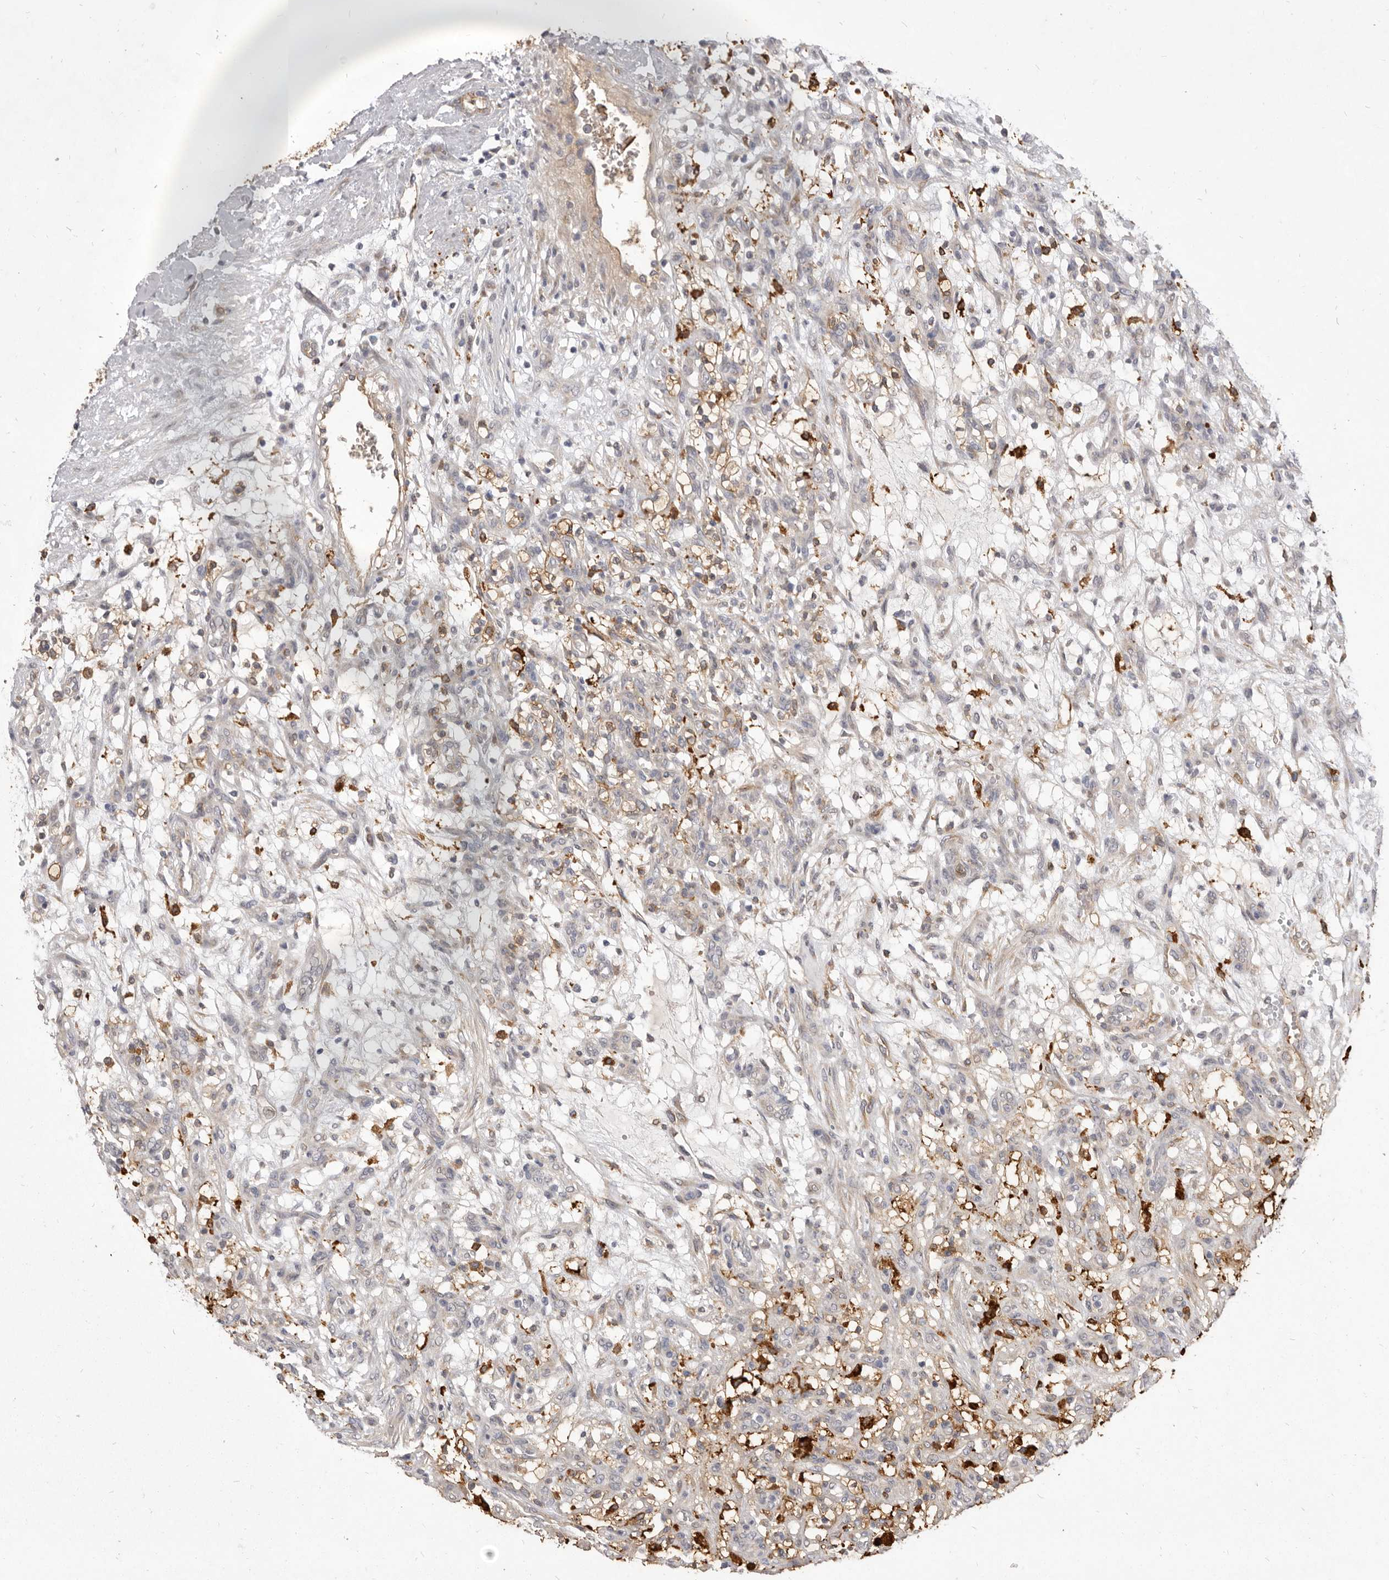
{"staining": {"intensity": "negative", "quantity": "none", "location": "none"}, "tissue": "renal cancer", "cell_type": "Tumor cells", "image_type": "cancer", "snomed": [{"axis": "morphology", "description": "Adenocarcinoma, NOS"}, {"axis": "topography", "description": "Kidney"}], "caption": "There is no significant staining in tumor cells of renal cancer. (Stains: DAB immunohistochemistry with hematoxylin counter stain, Microscopy: brightfield microscopy at high magnification).", "gene": "VPS45", "patient": {"sex": "female", "age": 57}}